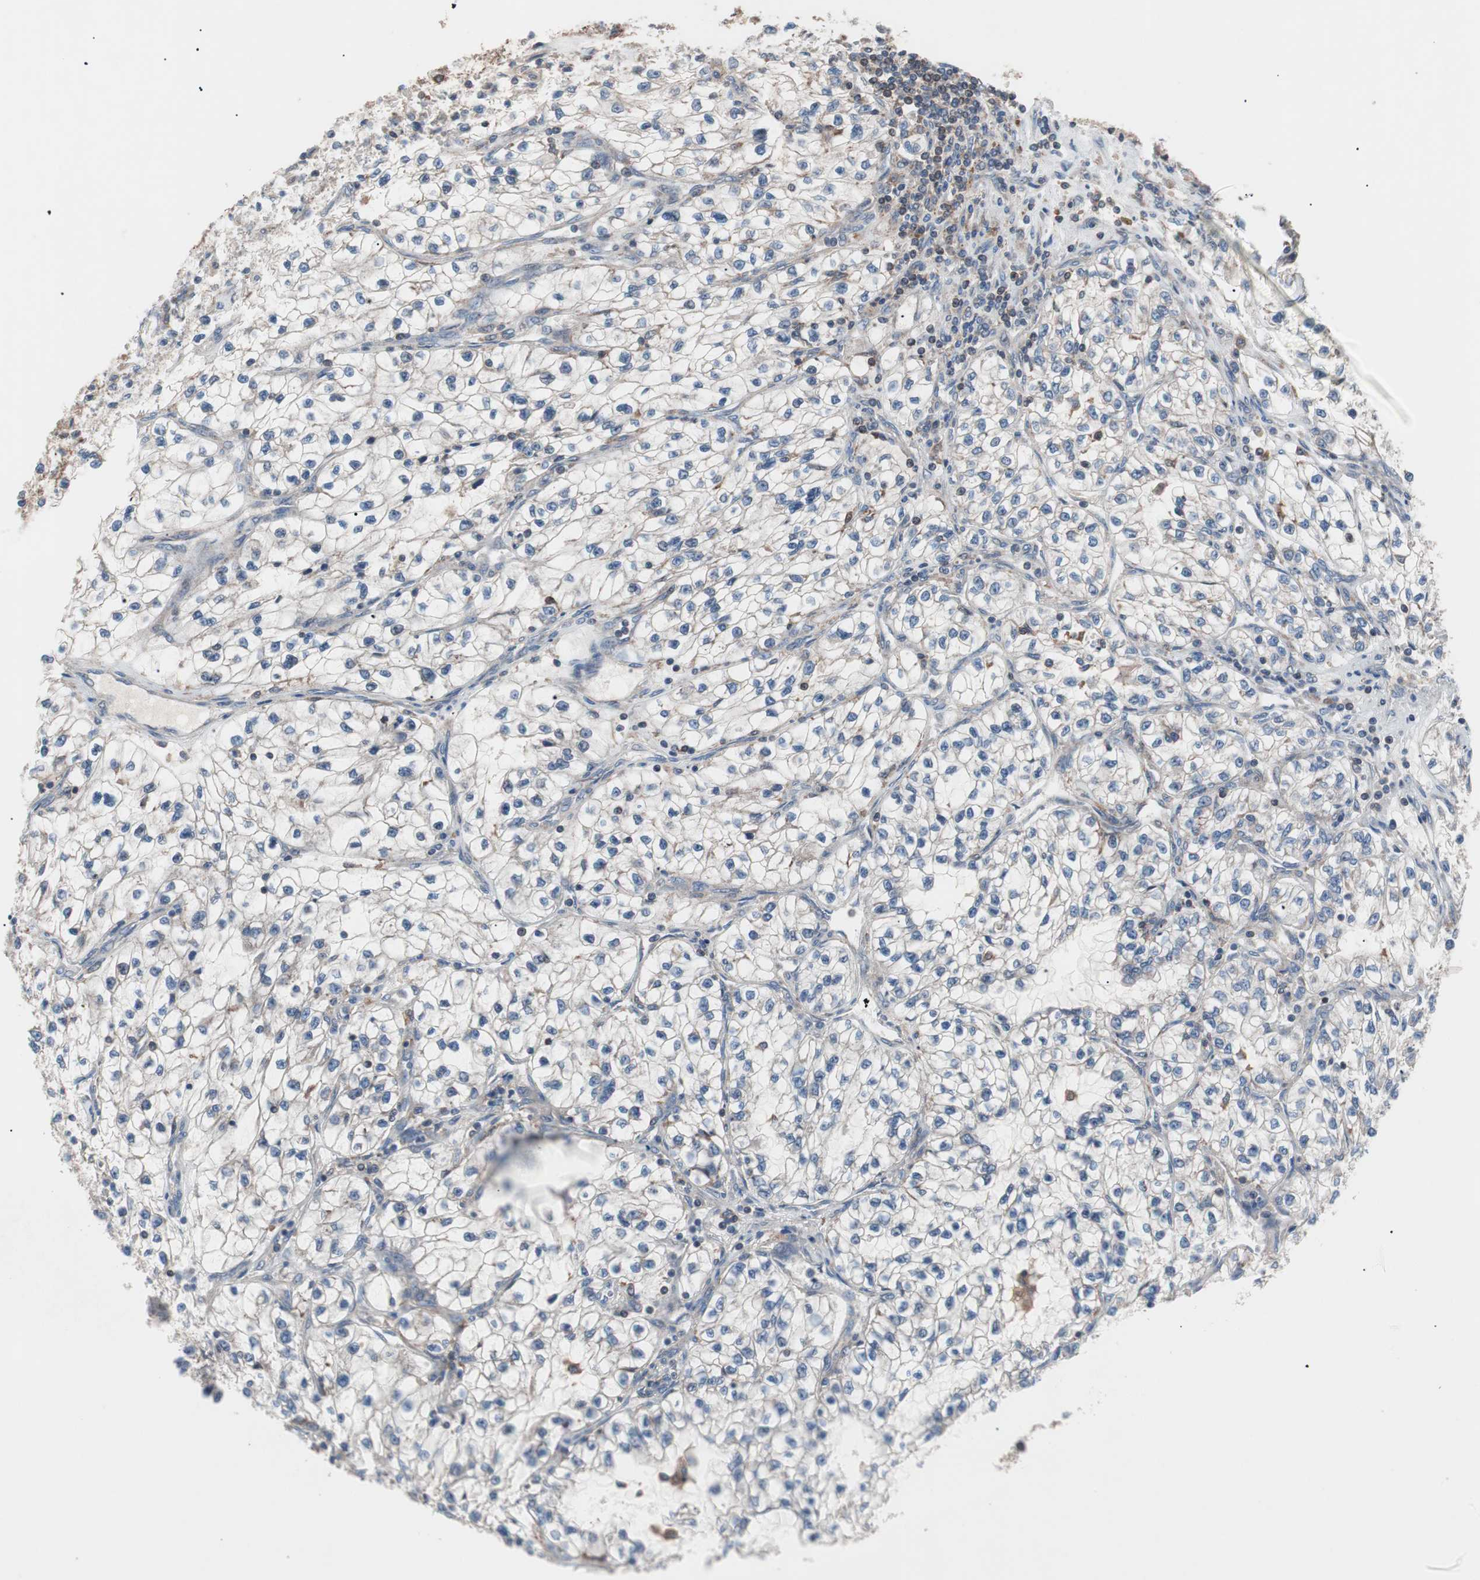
{"staining": {"intensity": "moderate", "quantity": ">75%", "location": "cytoplasmic/membranous"}, "tissue": "renal cancer", "cell_type": "Tumor cells", "image_type": "cancer", "snomed": [{"axis": "morphology", "description": "Adenocarcinoma, NOS"}, {"axis": "topography", "description": "Kidney"}], "caption": "A photomicrograph of adenocarcinoma (renal) stained for a protein displays moderate cytoplasmic/membranous brown staining in tumor cells.", "gene": "PIK3R1", "patient": {"sex": "female", "age": 57}}